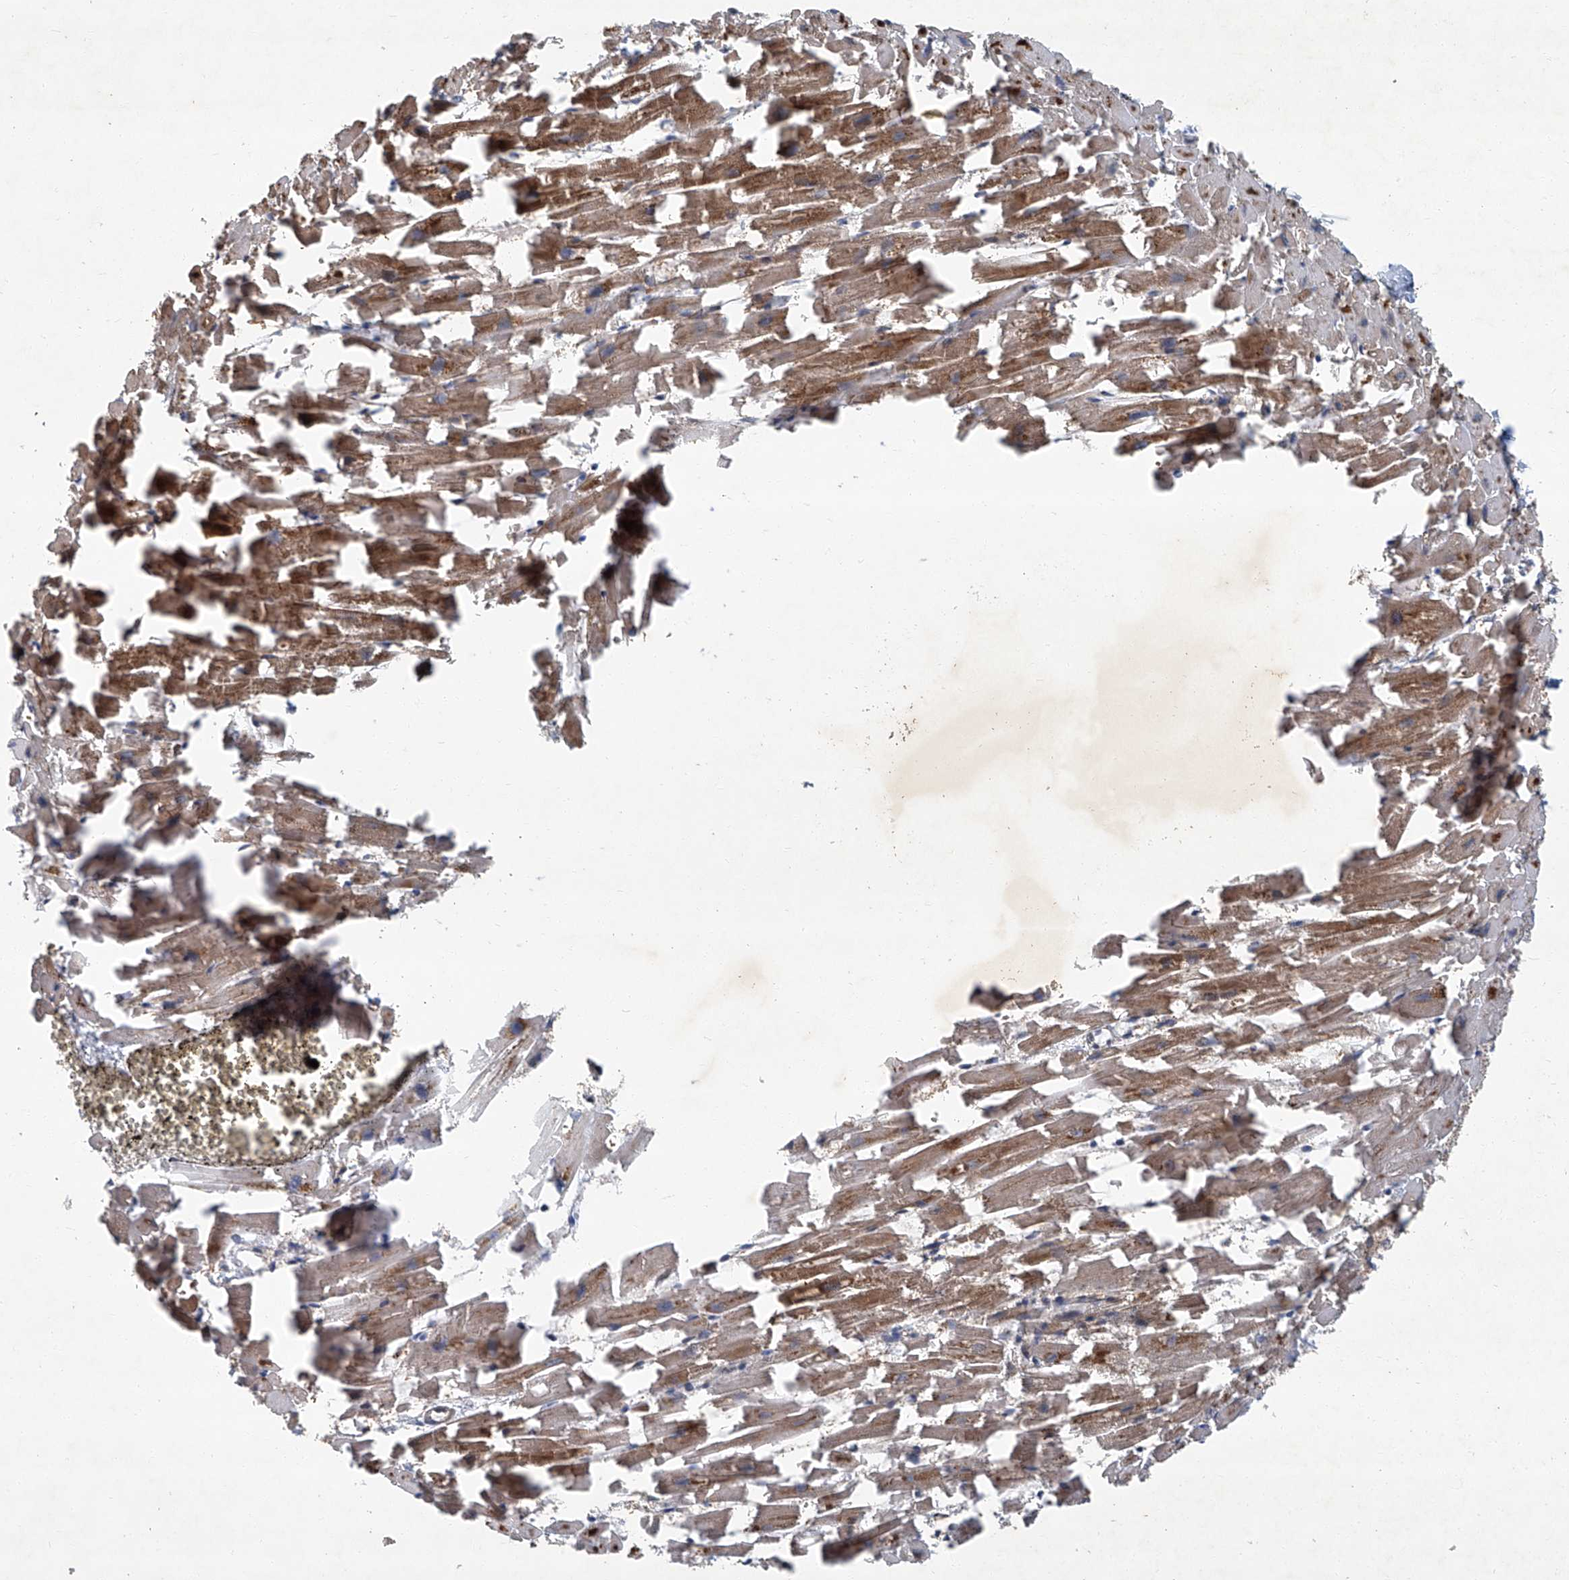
{"staining": {"intensity": "moderate", "quantity": ">75%", "location": "cytoplasmic/membranous,nuclear"}, "tissue": "heart muscle", "cell_type": "Cardiomyocytes", "image_type": "normal", "snomed": [{"axis": "morphology", "description": "Normal tissue, NOS"}, {"axis": "topography", "description": "Heart"}], "caption": "Protein analysis of unremarkable heart muscle displays moderate cytoplasmic/membranous,nuclear staining in approximately >75% of cardiomyocytes.", "gene": "GPR132", "patient": {"sex": "female", "age": 64}}